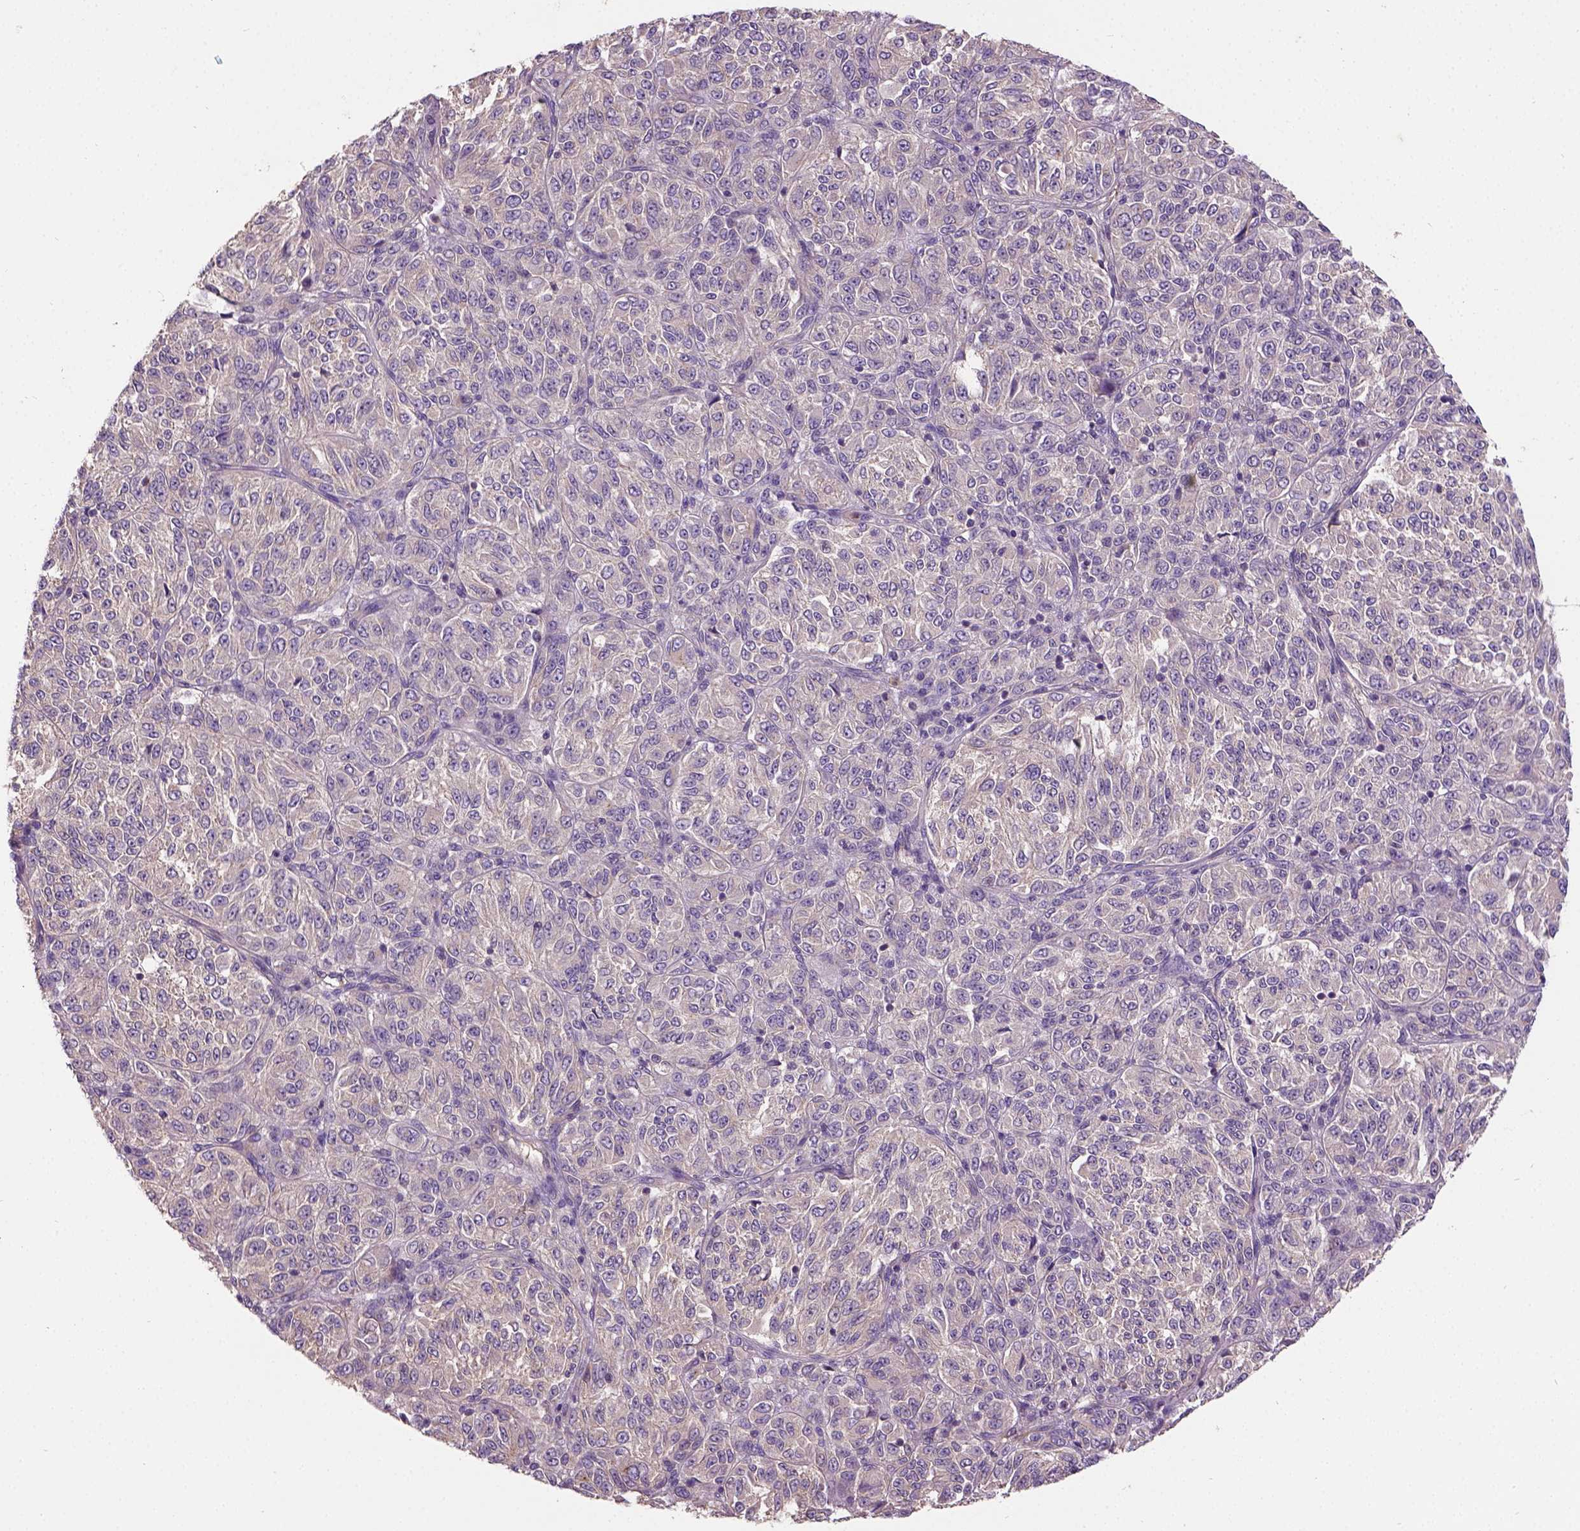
{"staining": {"intensity": "moderate", "quantity": "<25%", "location": "cytoplasmic/membranous"}, "tissue": "melanoma", "cell_type": "Tumor cells", "image_type": "cancer", "snomed": [{"axis": "morphology", "description": "Malignant melanoma, Metastatic site"}, {"axis": "topography", "description": "Brain"}], "caption": "DAB immunohistochemical staining of human malignant melanoma (metastatic site) demonstrates moderate cytoplasmic/membranous protein positivity in approximately <25% of tumor cells.", "gene": "CRACR2A", "patient": {"sex": "female", "age": 56}}